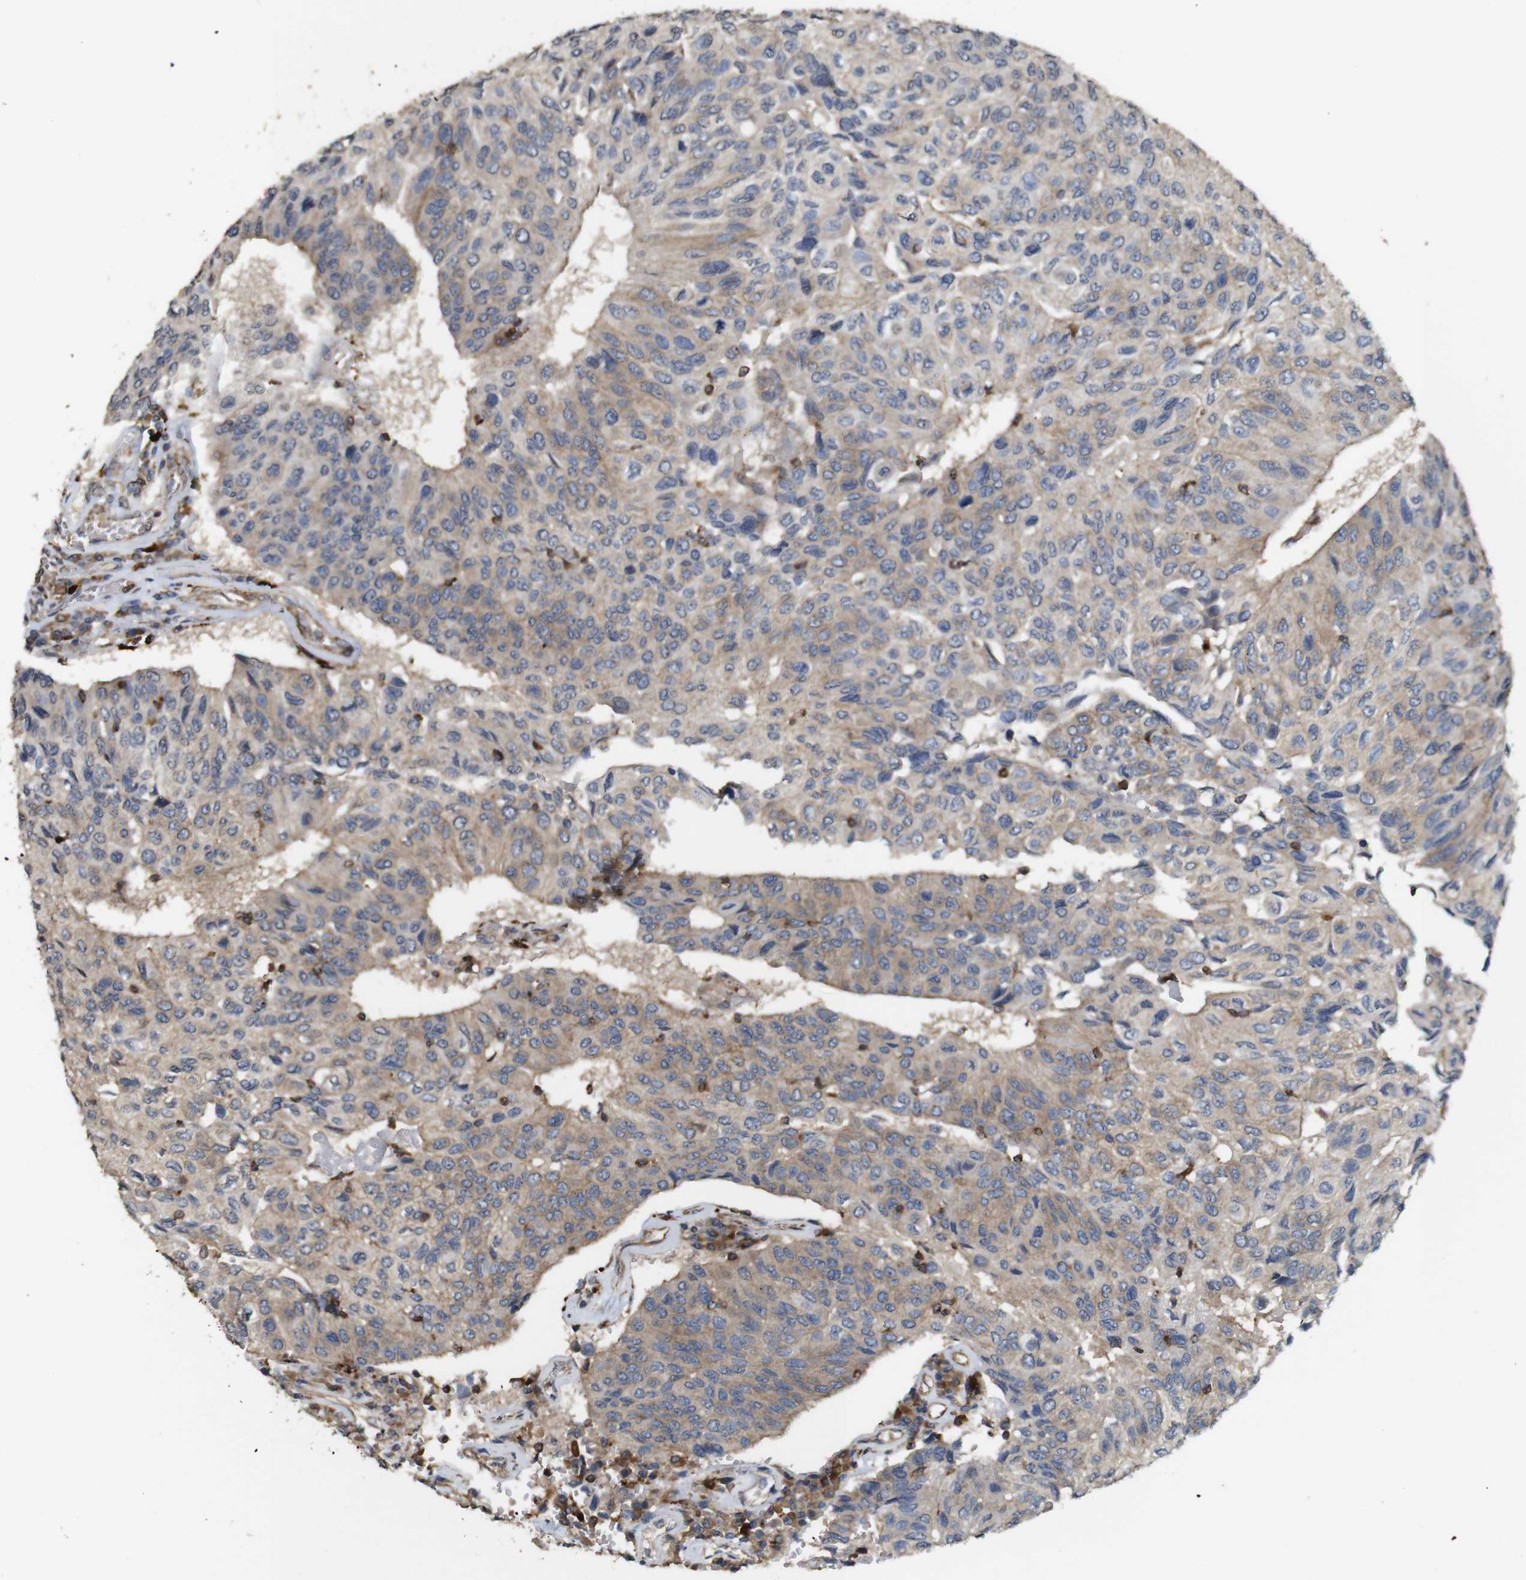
{"staining": {"intensity": "moderate", "quantity": "25%-75%", "location": "cytoplasmic/membranous"}, "tissue": "urothelial cancer", "cell_type": "Tumor cells", "image_type": "cancer", "snomed": [{"axis": "morphology", "description": "Urothelial carcinoma, High grade"}, {"axis": "topography", "description": "Urinary bladder"}], "caption": "Urothelial cancer stained with a brown dye exhibits moderate cytoplasmic/membranous positive expression in about 25%-75% of tumor cells.", "gene": "KSR1", "patient": {"sex": "male", "age": 66}}